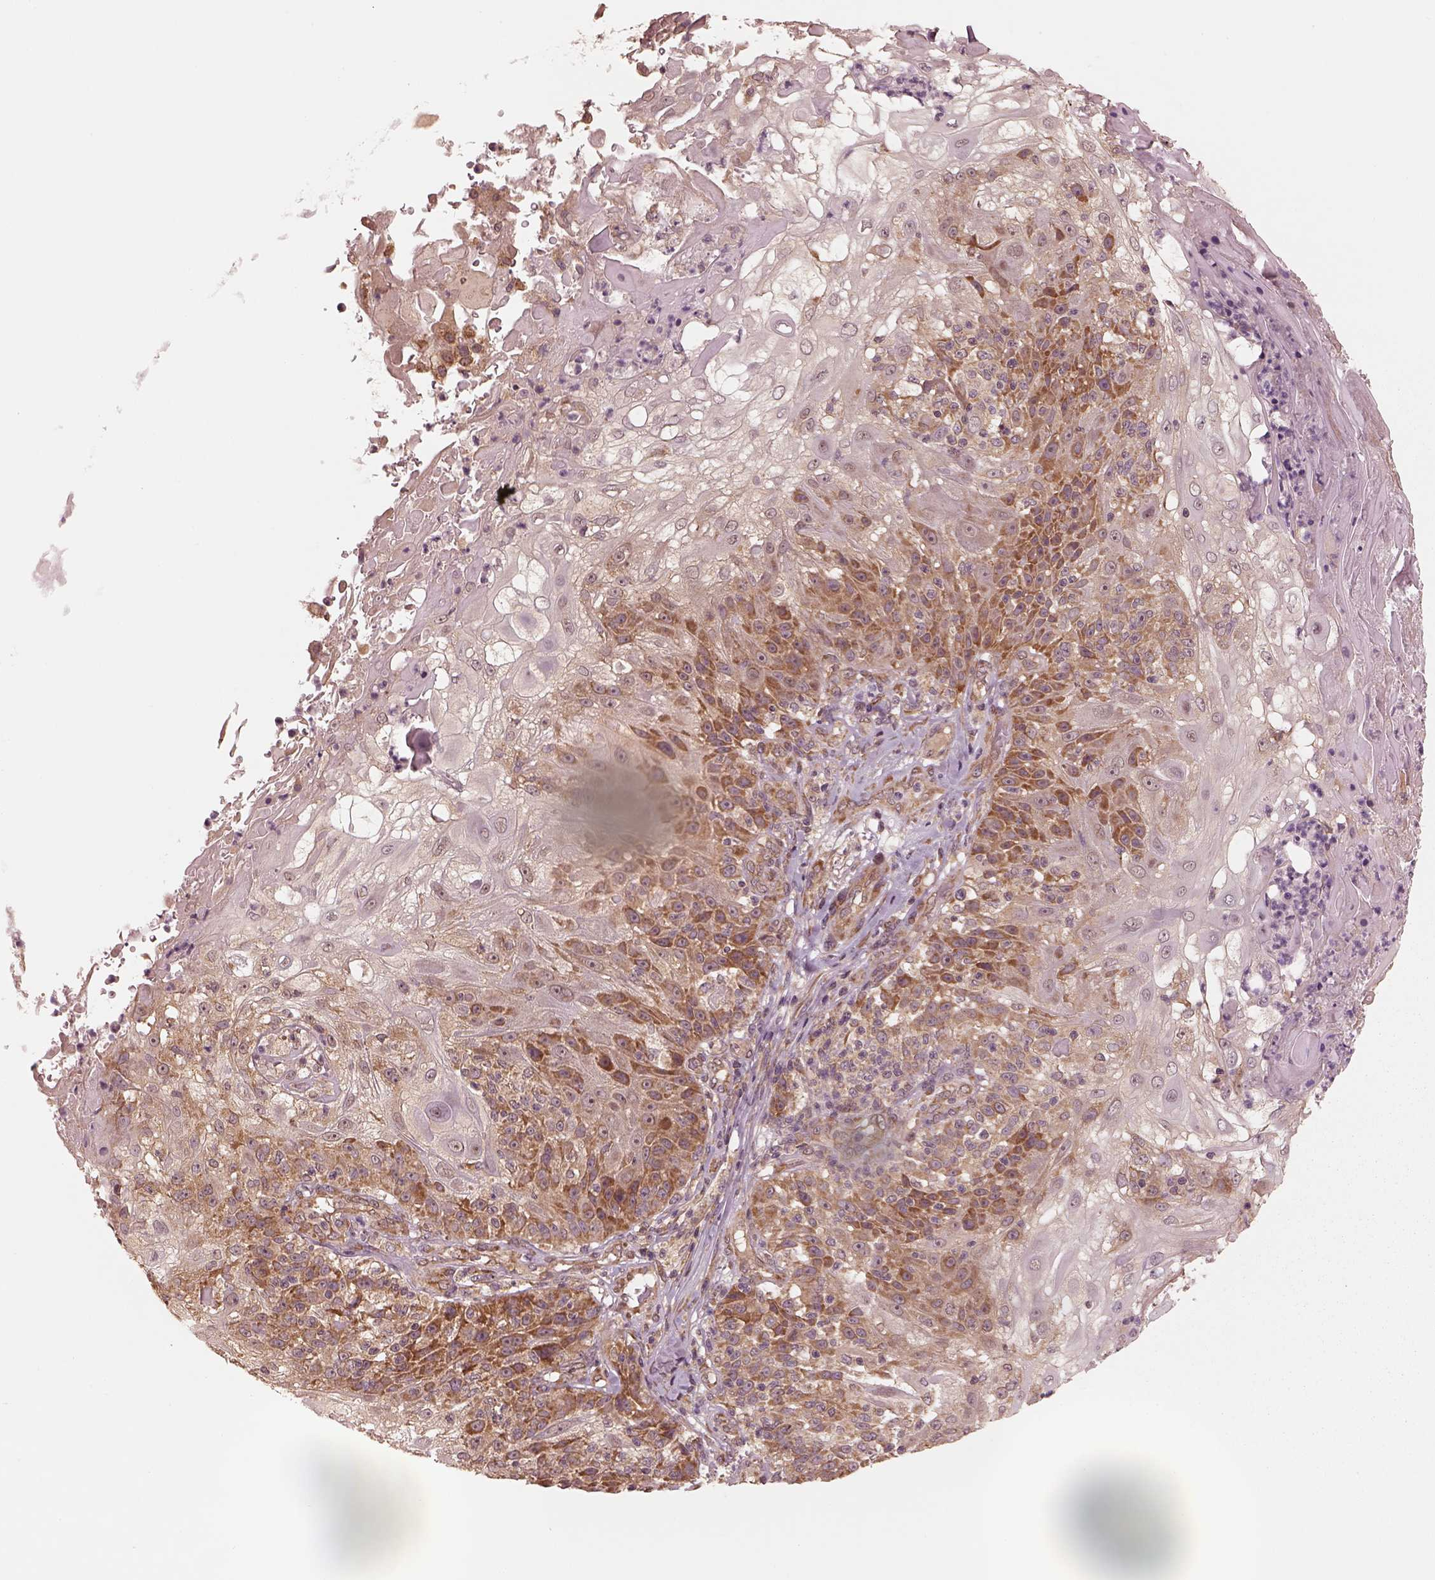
{"staining": {"intensity": "moderate", "quantity": ">75%", "location": "cytoplasmic/membranous"}, "tissue": "skin cancer", "cell_type": "Tumor cells", "image_type": "cancer", "snomed": [{"axis": "morphology", "description": "Normal tissue, NOS"}, {"axis": "morphology", "description": "Squamous cell carcinoma, NOS"}, {"axis": "topography", "description": "Skin"}], "caption": "Brown immunohistochemical staining in skin cancer shows moderate cytoplasmic/membranous staining in about >75% of tumor cells.", "gene": "RPS5", "patient": {"sex": "female", "age": 83}}